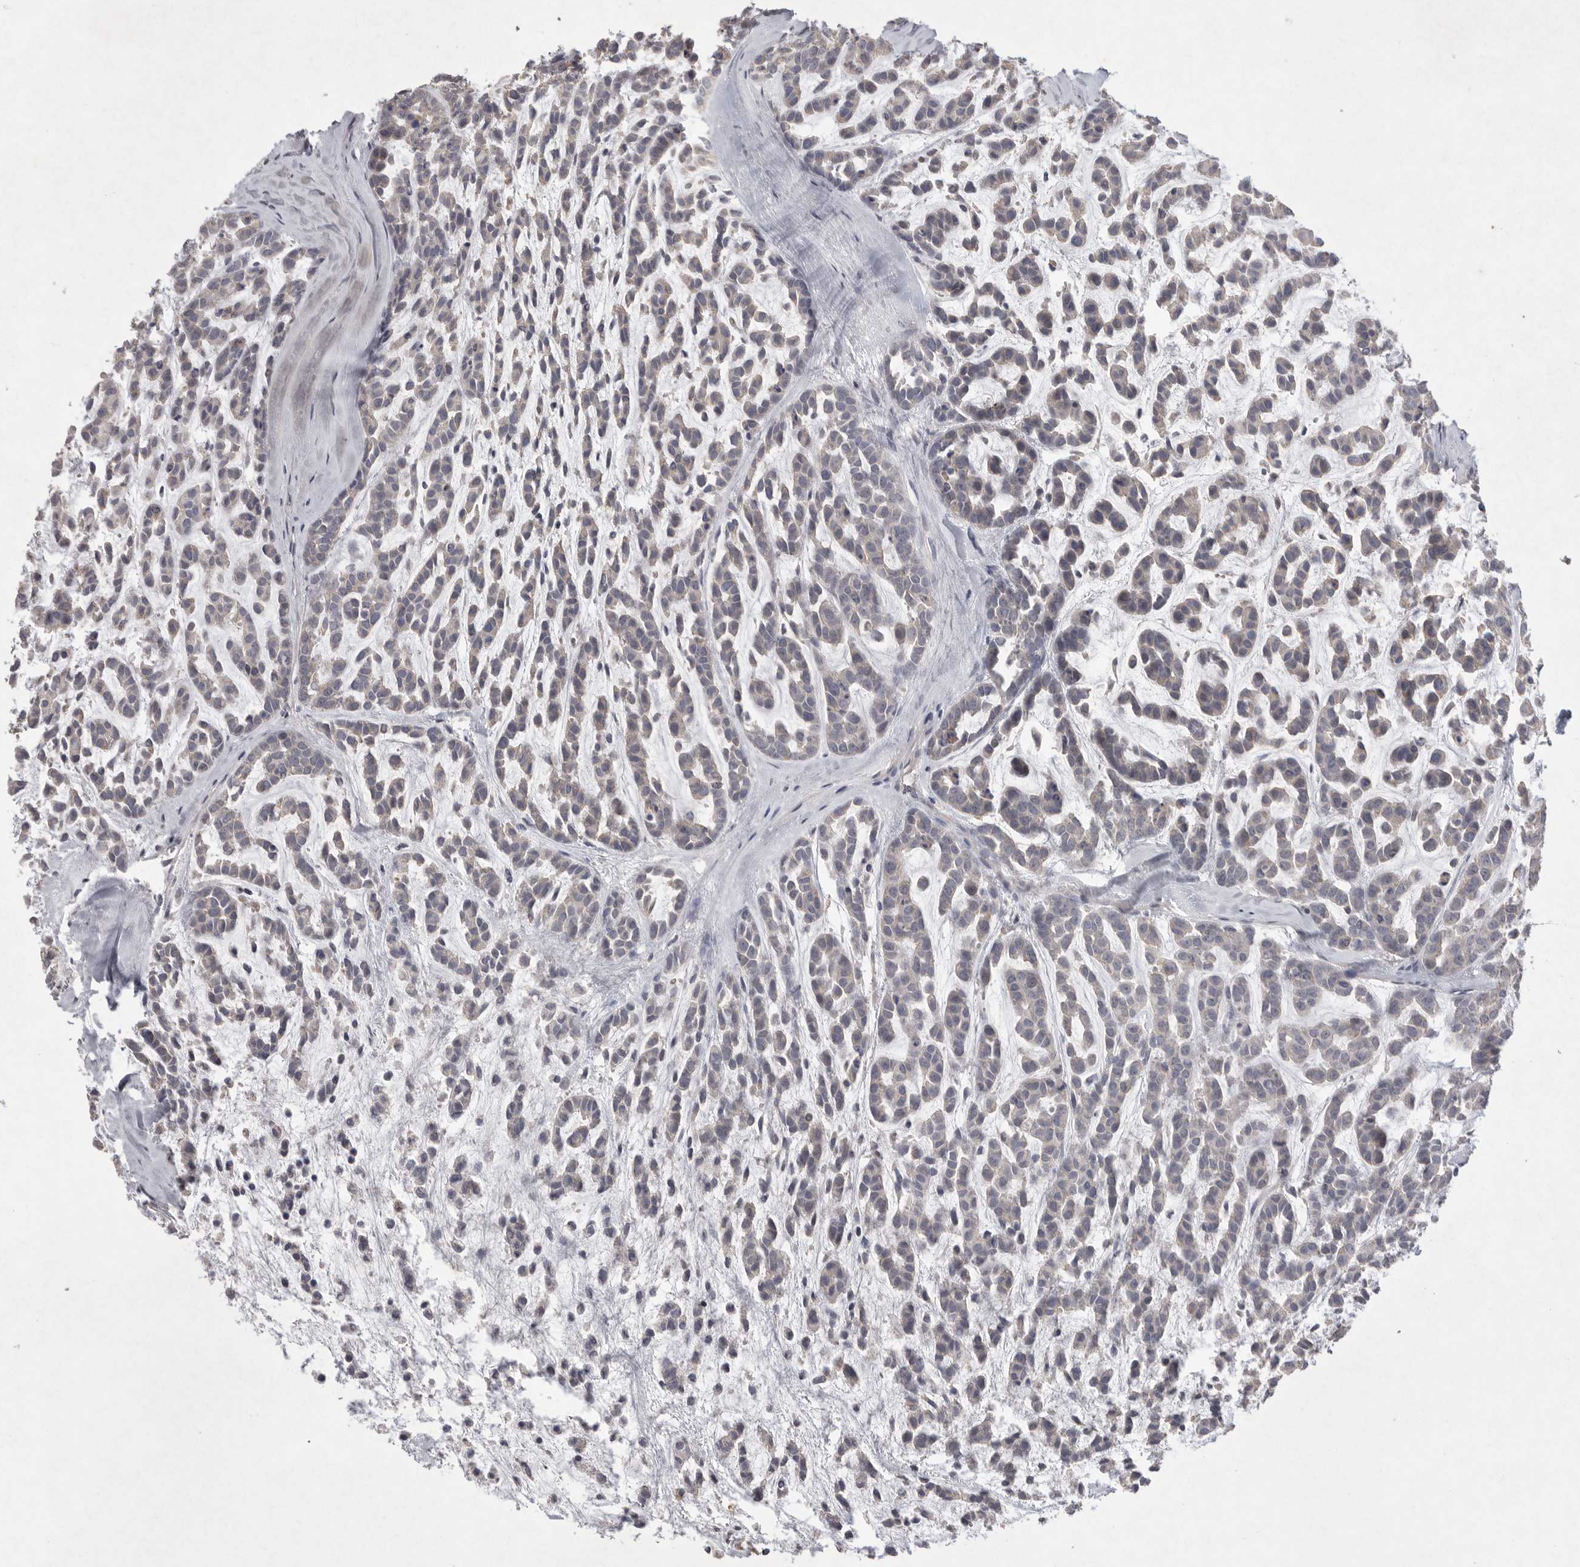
{"staining": {"intensity": "weak", "quantity": "<25%", "location": "cytoplasmic/membranous"}, "tissue": "head and neck cancer", "cell_type": "Tumor cells", "image_type": "cancer", "snomed": [{"axis": "morphology", "description": "Adenocarcinoma, NOS"}, {"axis": "morphology", "description": "Adenoma, NOS"}, {"axis": "topography", "description": "Head-Neck"}], "caption": "Immunohistochemistry (IHC) of adenocarcinoma (head and neck) reveals no expression in tumor cells.", "gene": "VANGL2", "patient": {"sex": "female", "age": 55}}